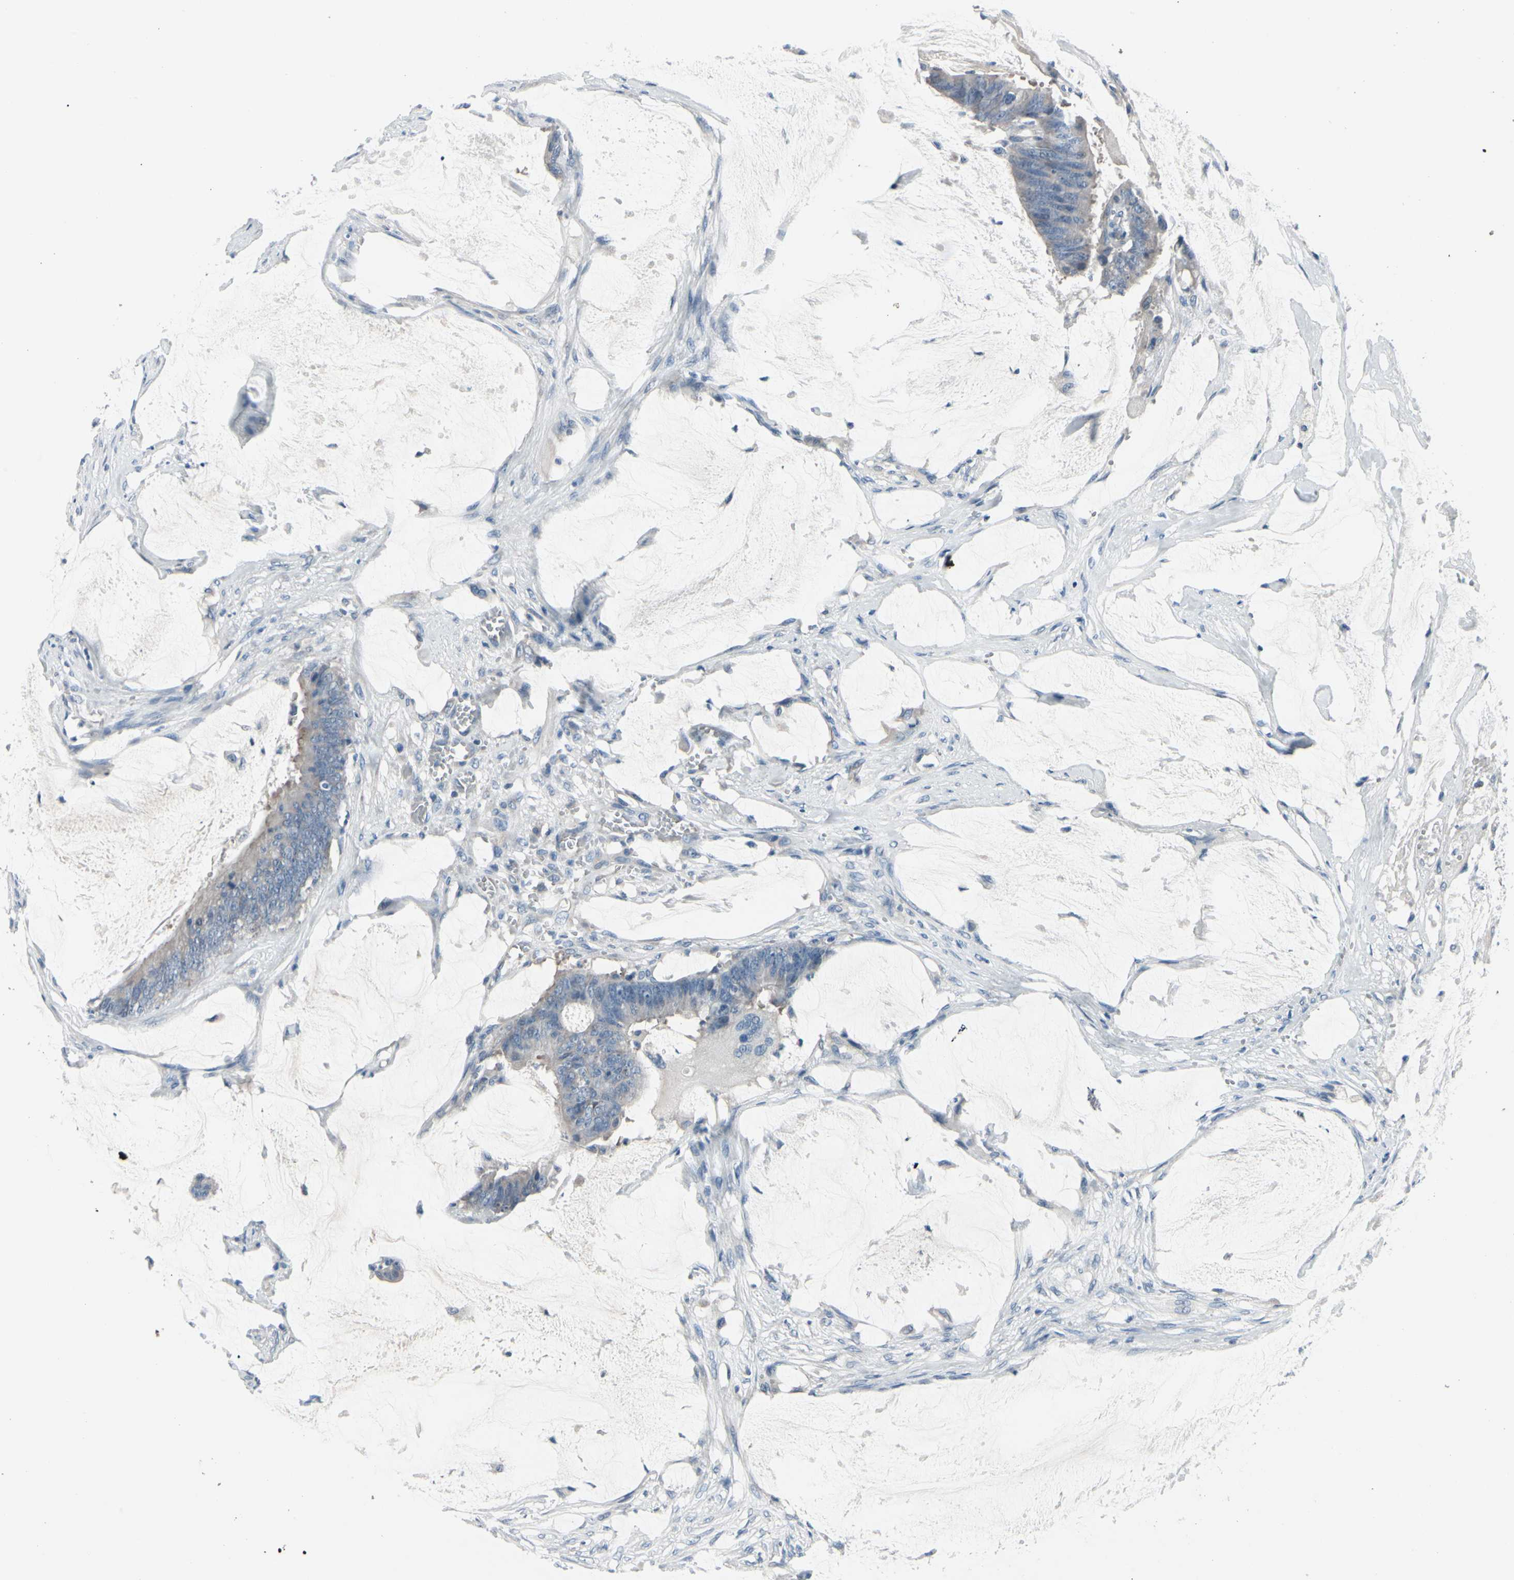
{"staining": {"intensity": "weak", "quantity": "<25%", "location": "cytoplasmic/membranous"}, "tissue": "colorectal cancer", "cell_type": "Tumor cells", "image_type": "cancer", "snomed": [{"axis": "morphology", "description": "Adenocarcinoma, NOS"}, {"axis": "topography", "description": "Rectum"}], "caption": "This is an immunohistochemistry (IHC) histopathology image of adenocarcinoma (colorectal). There is no staining in tumor cells.", "gene": "PGR", "patient": {"sex": "female", "age": 66}}